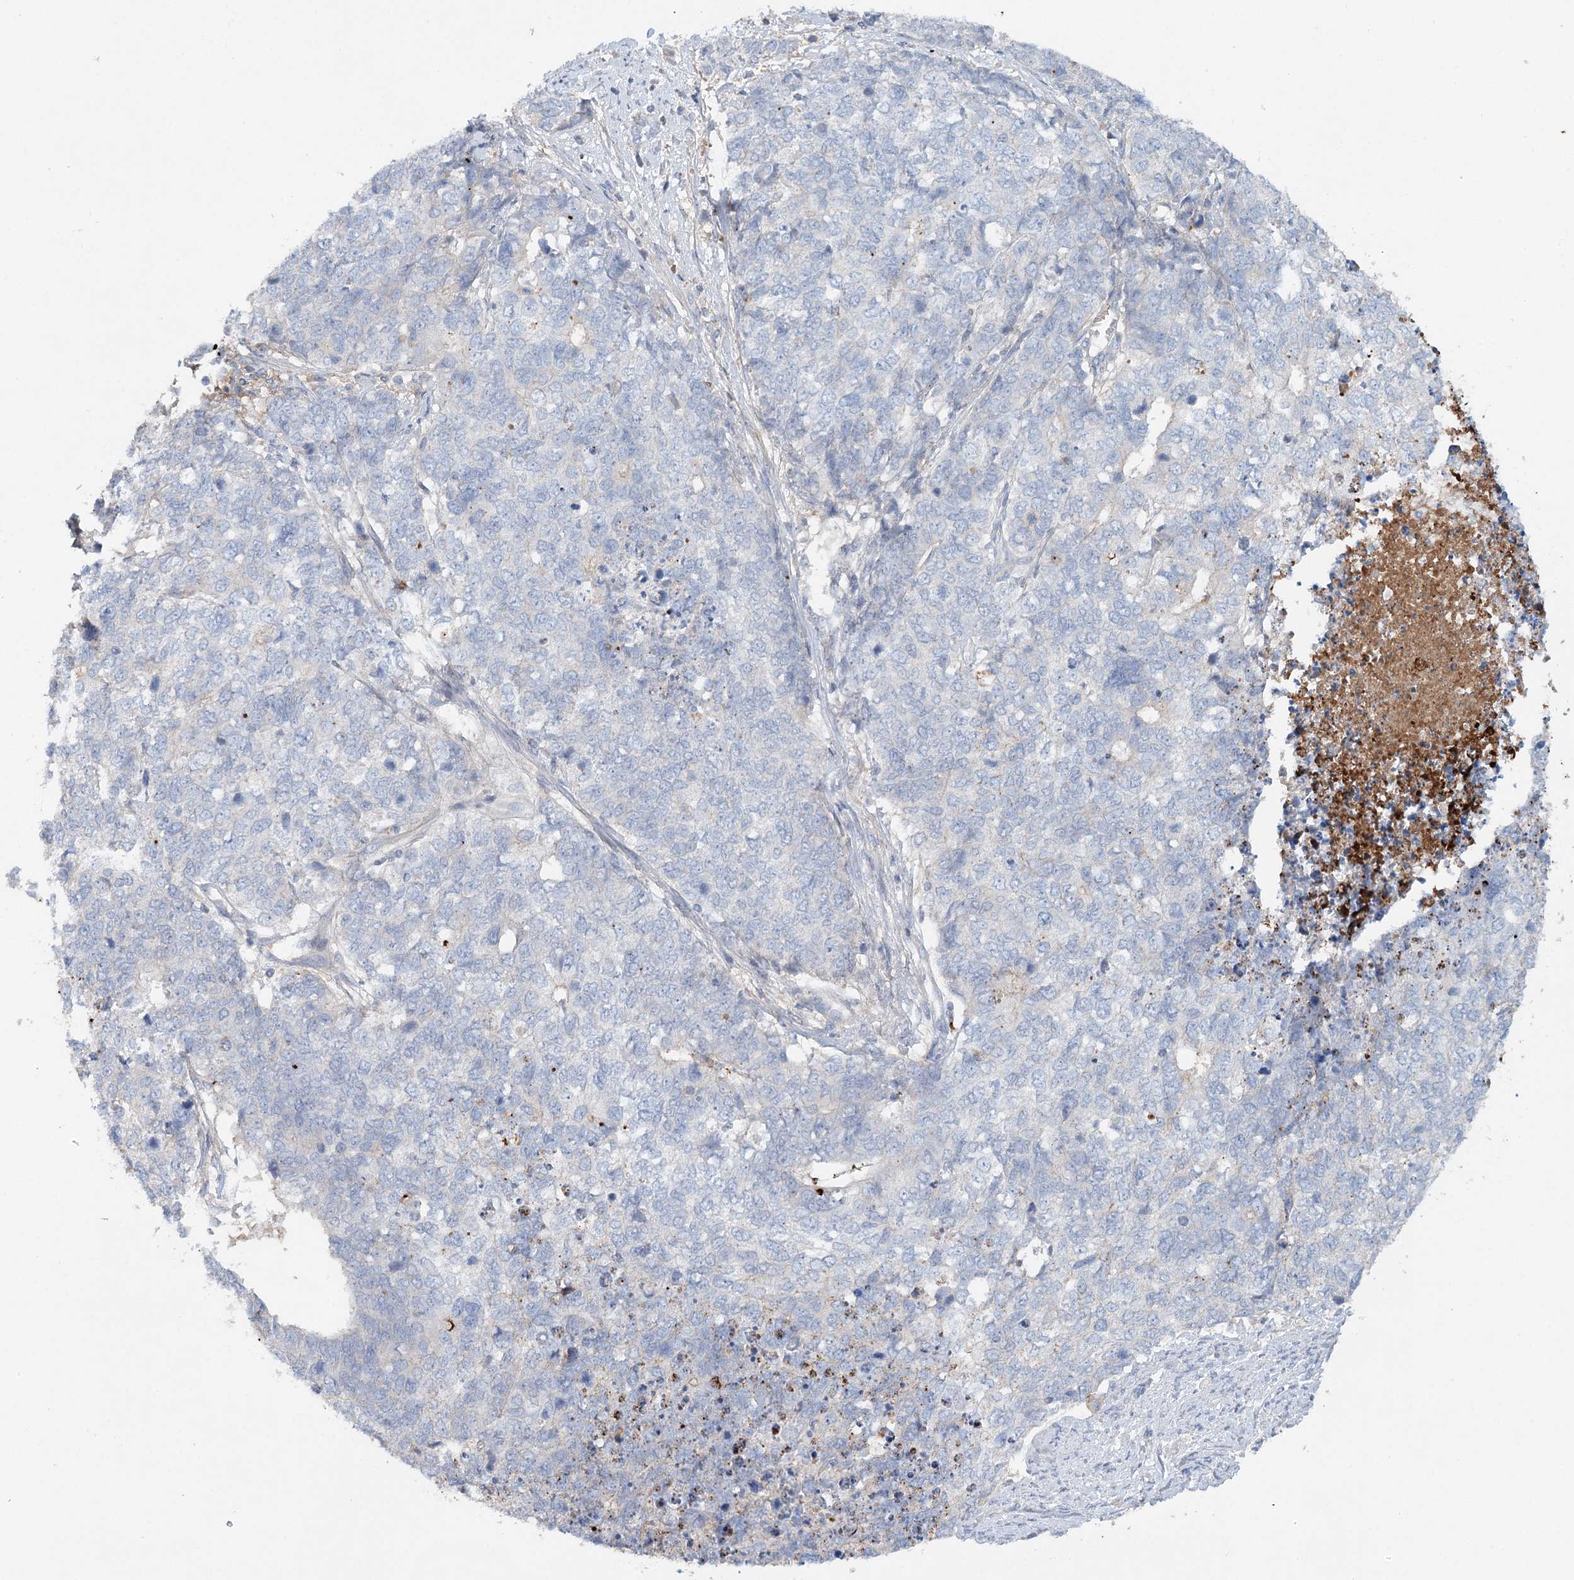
{"staining": {"intensity": "negative", "quantity": "none", "location": "none"}, "tissue": "cervical cancer", "cell_type": "Tumor cells", "image_type": "cancer", "snomed": [{"axis": "morphology", "description": "Squamous cell carcinoma, NOS"}, {"axis": "topography", "description": "Cervix"}], "caption": "High power microscopy photomicrograph of an IHC photomicrograph of cervical squamous cell carcinoma, revealing no significant expression in tumor cells.", "gene": "ALKBH8", "patient": {"sex": "female", "age": 63}}